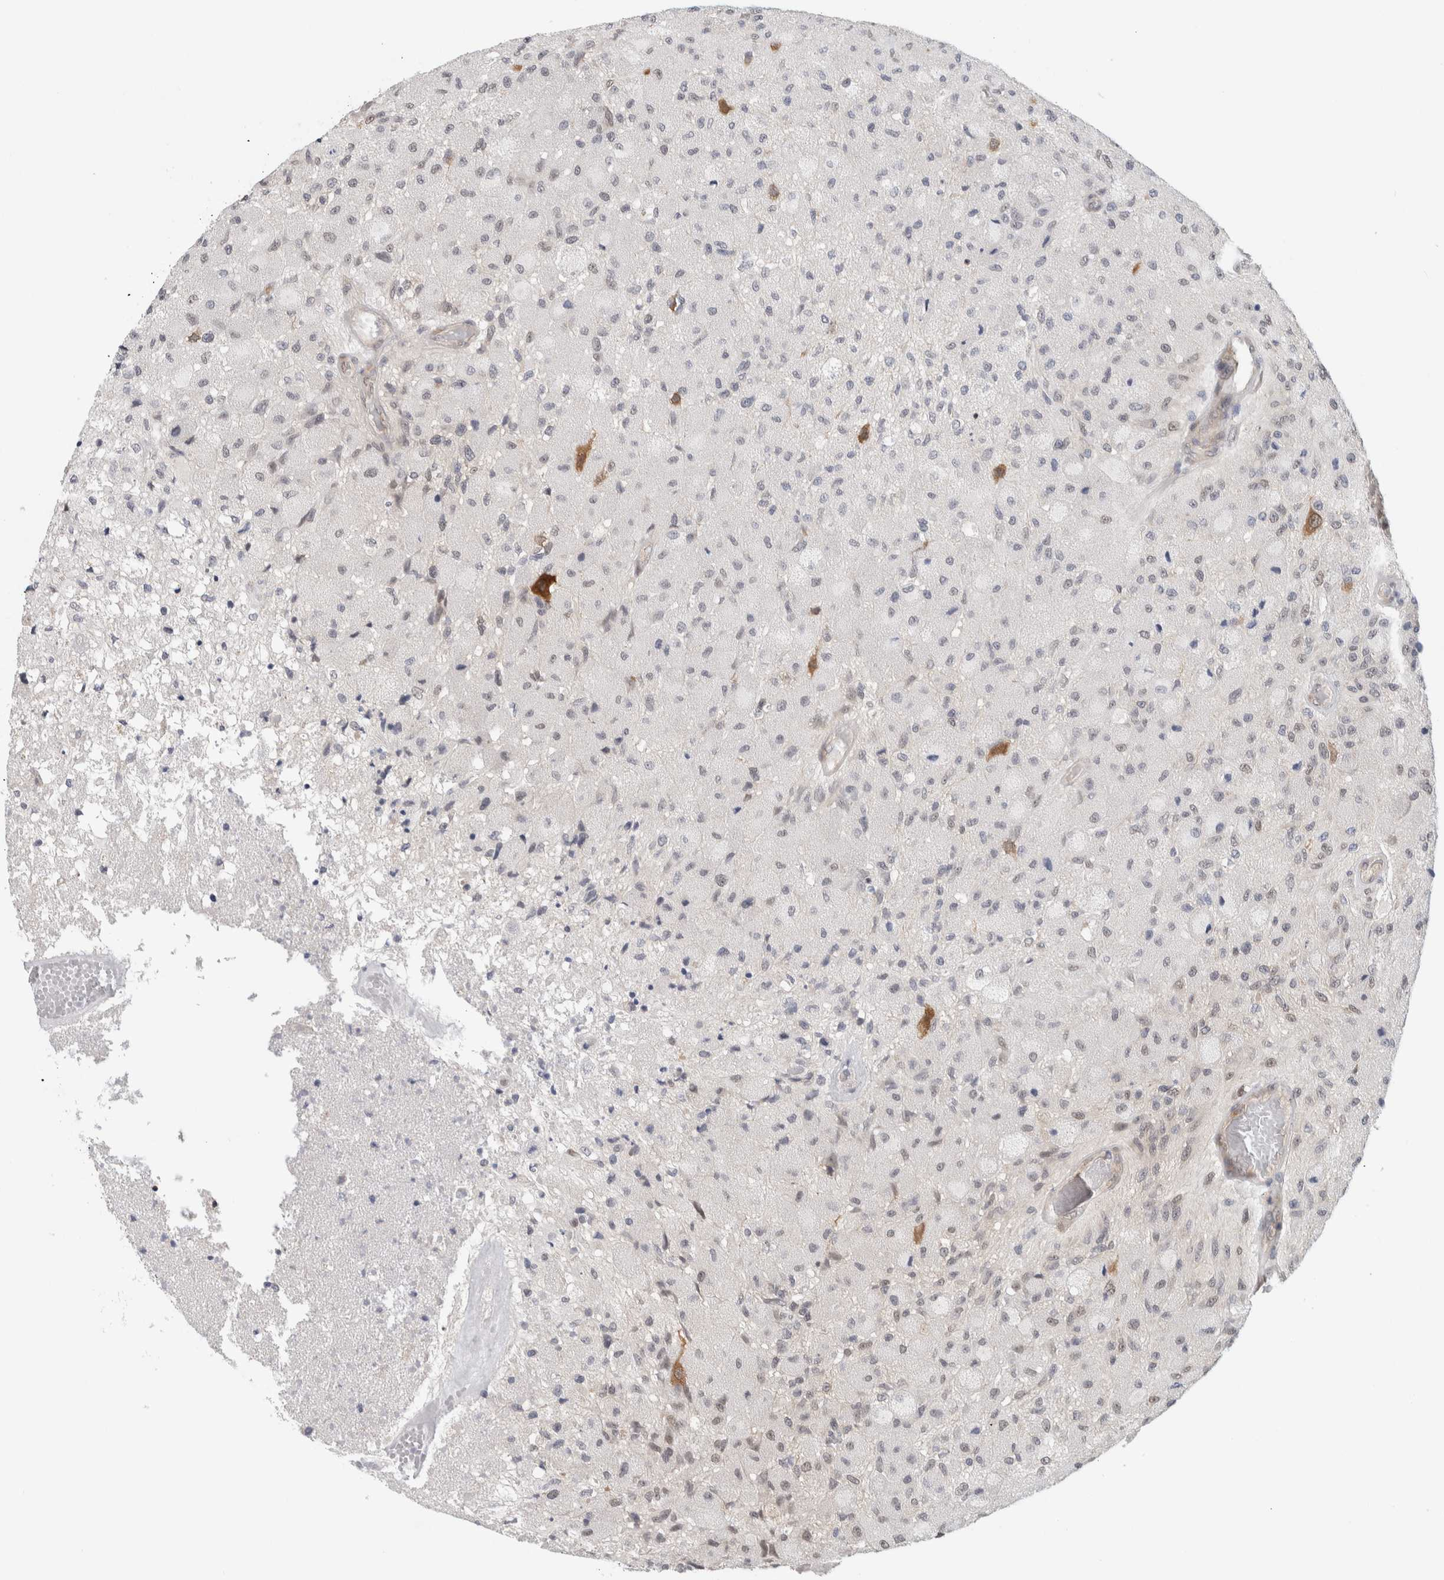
{"staining": {"intensity": "weak", "quantity": "<25%", "location": "nuclear"}, "tissue": "glioma", "cell_type": "Tumor cells", "image_type": "cancer", "snomed": [{"axis": "morphology", "description": "Normal tissue, NOS"}, {"axis": "morphology", "description": "Glioma, malignant, High grade"}, {"axis": "topography", "description": "Cerebral cortex"}], "caption": "Malignant glioma (high-grade) was stained to show a protein in brown. There is no significant staining in tumor cells. (Brightfield microscopy of DAB (3,3'-diaminobenzidine) immunohistochemistry (IHC) at high magnification).", "gene": "EIF4G3", "patient": {"sex": "male", "age": 77}}